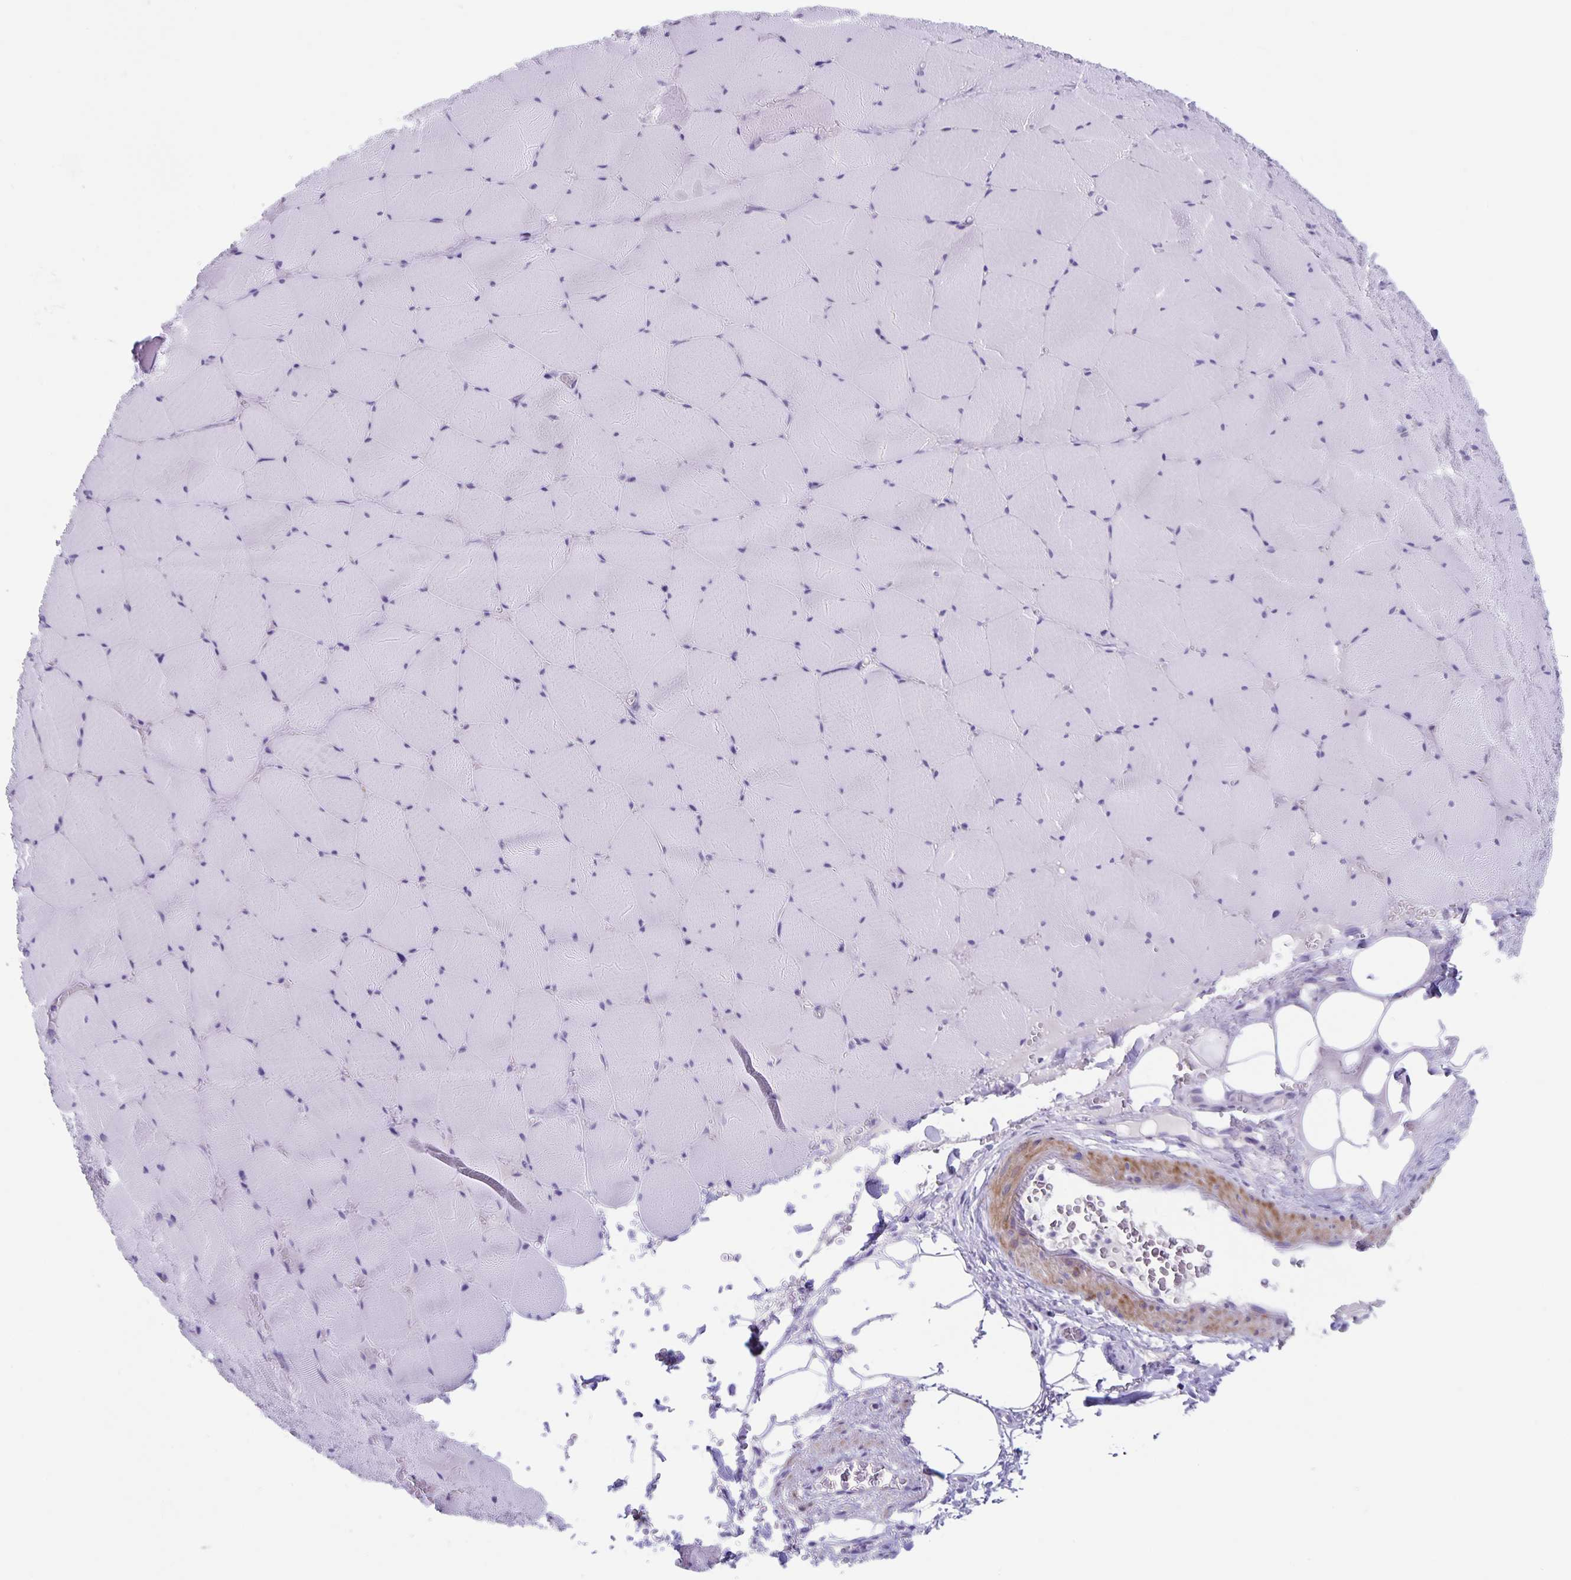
{"staining": {"intensity": "negative", "quantity": "none", "location": "none"}, "tissue": "skeletal muscle", "cell_type": "Myocytes", "image_type": "normal", "snomed": [{"axis": "morphology", "description": "Normal tissue, NOS"}, {"axis": "topography", "description": "Skeletal muscle"}, {"axis": "topography", "description": "Head-Neck"}], "caption": "Immunohistochemistry (IHC) histopathology image of normal skeletal muscle: human skeletal muscle stained with DAB (3,3'-diaminobenzidine) reveals no significant protein staining in myocytes.", "gene": "C11orf42", "patient": {"sex": "male", "age": 66}}